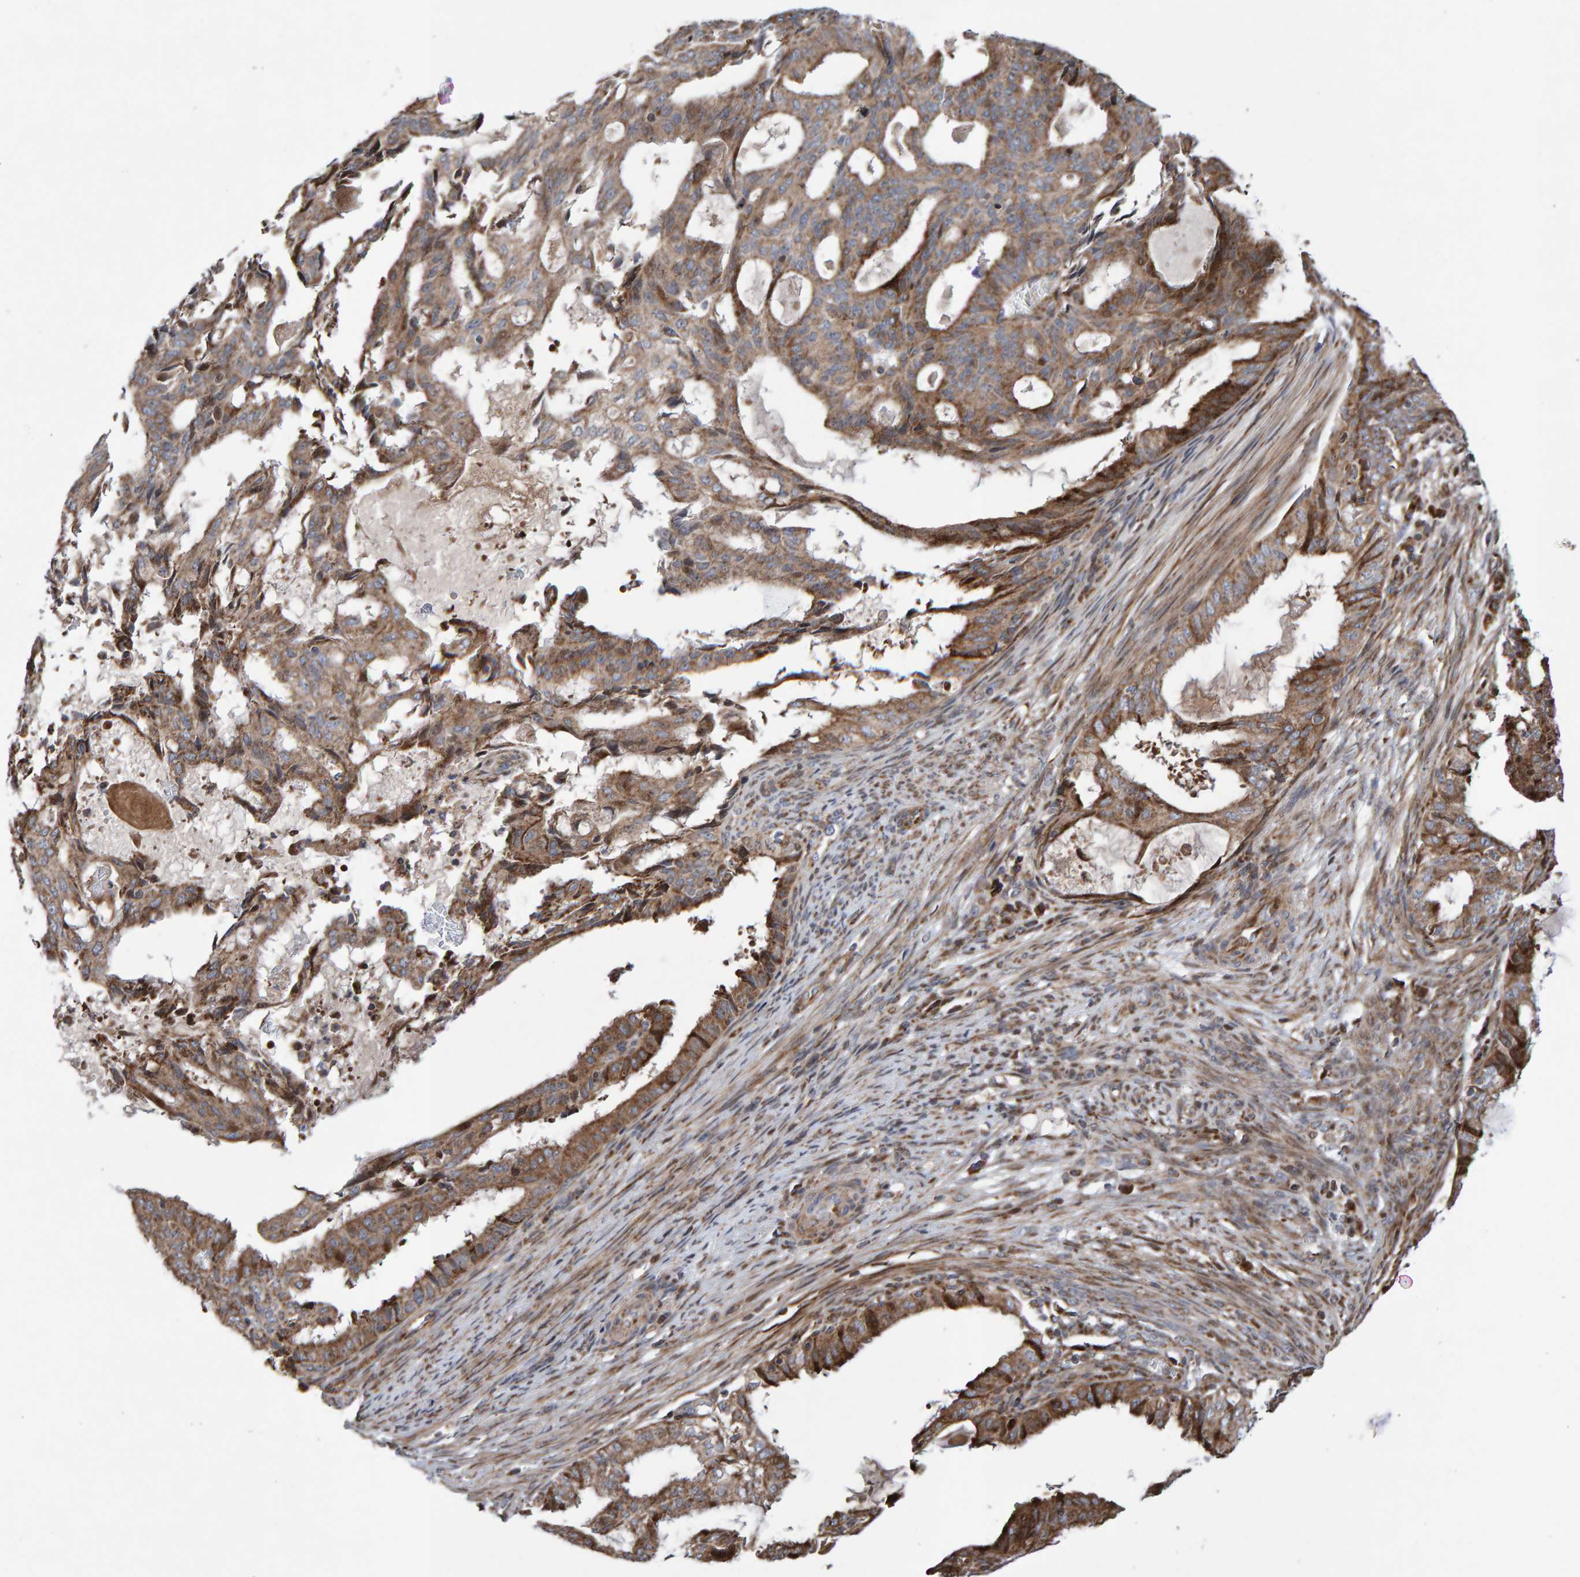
{"staining": {"intensity": "moderate", "quantity": ">75%", "location": "cytoplasmic/membranous"}, "tissue": "endometrial cancer", "cell_type": "Tumor cells", "image_type": "cancer", "snomed": [{"axis": "morphology", "description": "Adenocarcinoma, NOS"}, {"axis": "topography", "description": "Endometrium"}], "caption": "Immunohistochemical staining of adenocarcinoma (endometrial) reveals medium levels of moderate cytoplasmic/membranous expression in approximately >75% of tumor cells. Immunohistochemistry (ihc) stains the protein of interest in brown and the nuclei are stained blue.", "gene": "PECR", "patient": {"sex": "female", "age": 58}}